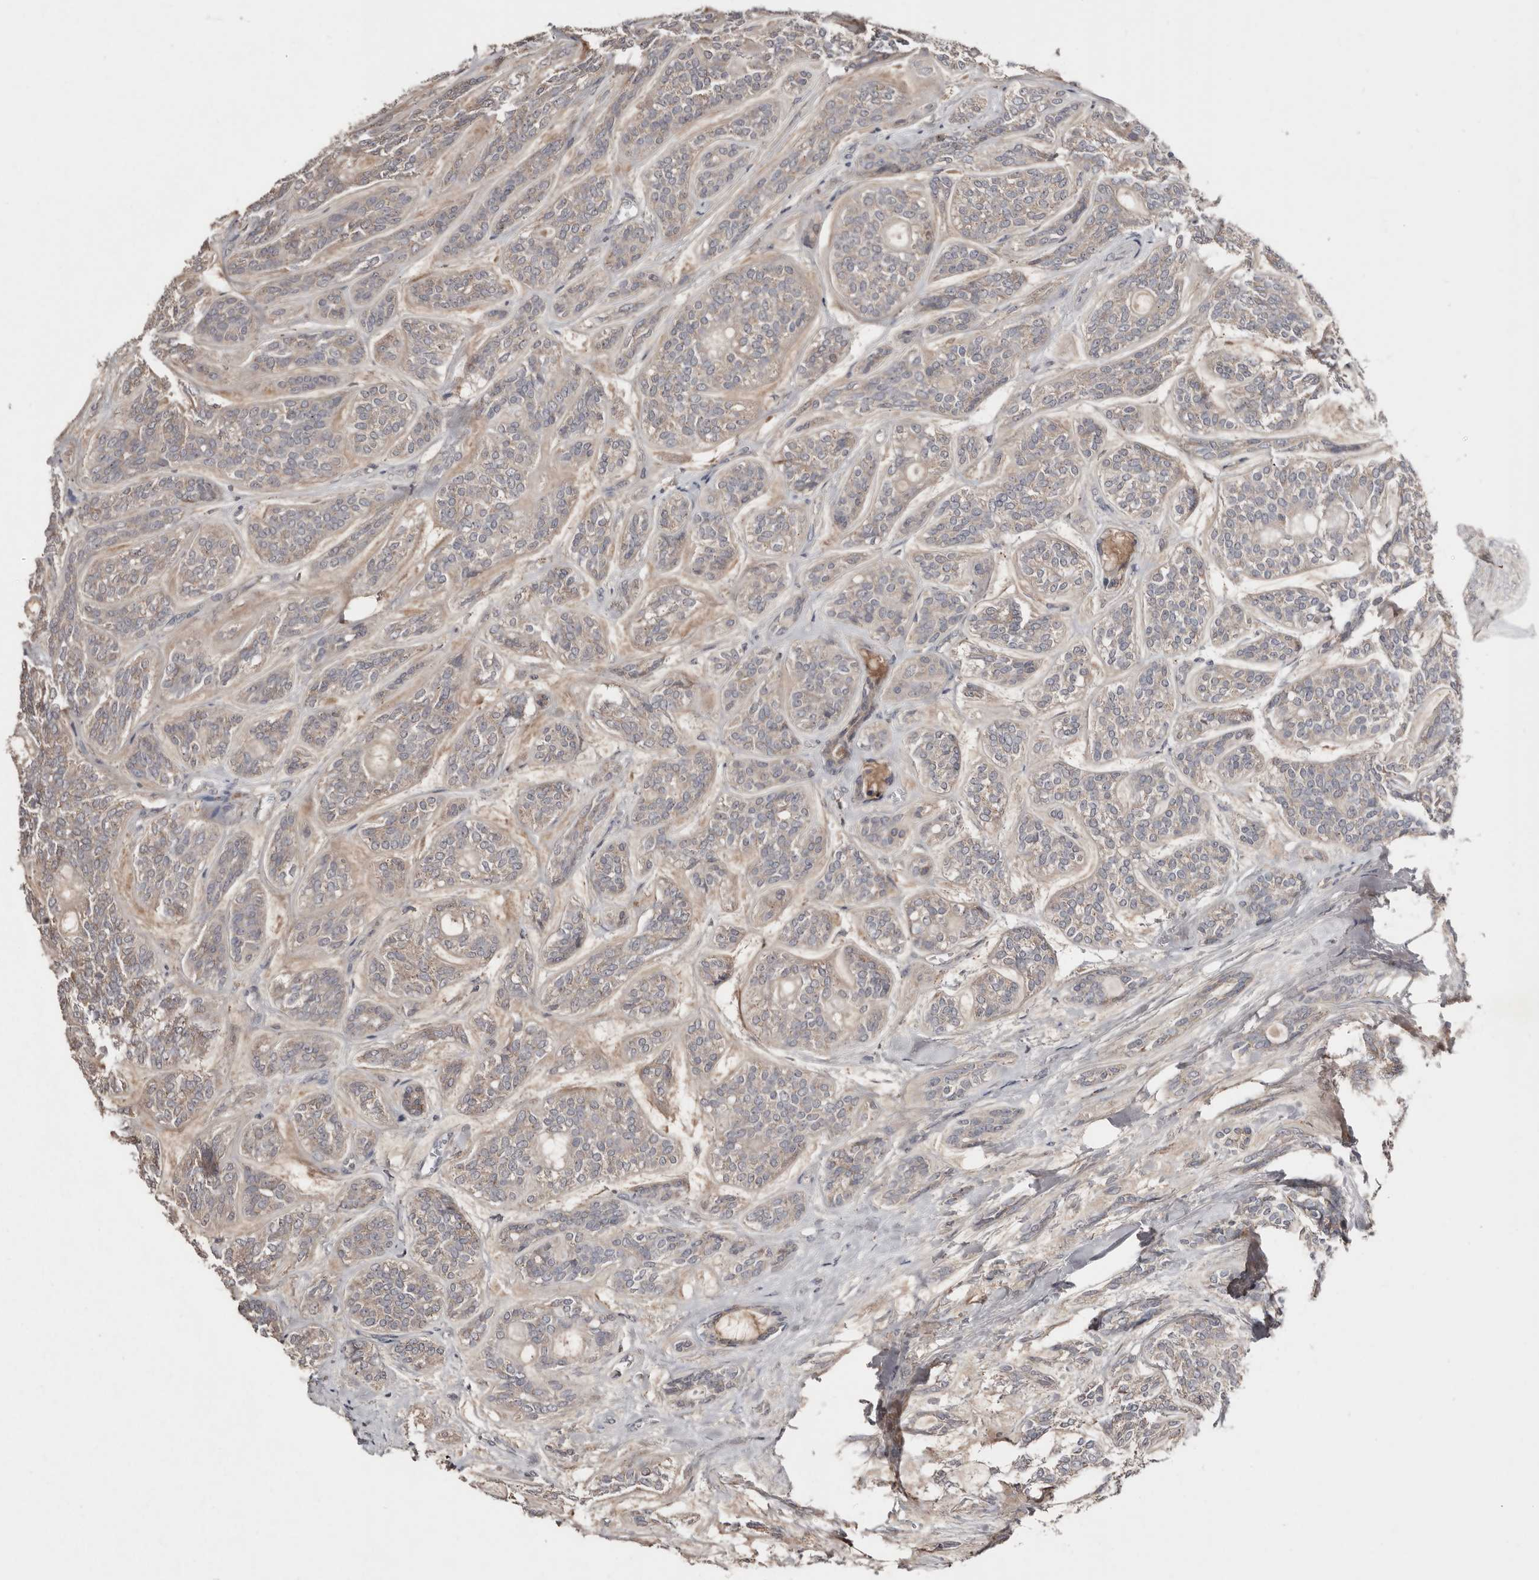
{"staining": {"intensity": "negative", "quantity": "none", "location": "none"}, "tissue": "head and neck cancer", "cell_type": "Tumor cells", "image_type": "cancer", "snomed": [{"axis": "morphology", "description": "Adenocarcinoma, NOS"}, {"axis": "topography", "description": "Head-Neck"}], "caption": "Micrograph shows no protein expression in tumor cells of adenocarcinoma (head and neck) tissue.", "gene": "SLC39A2", "patient": {"sex": "male", "age": 66}}